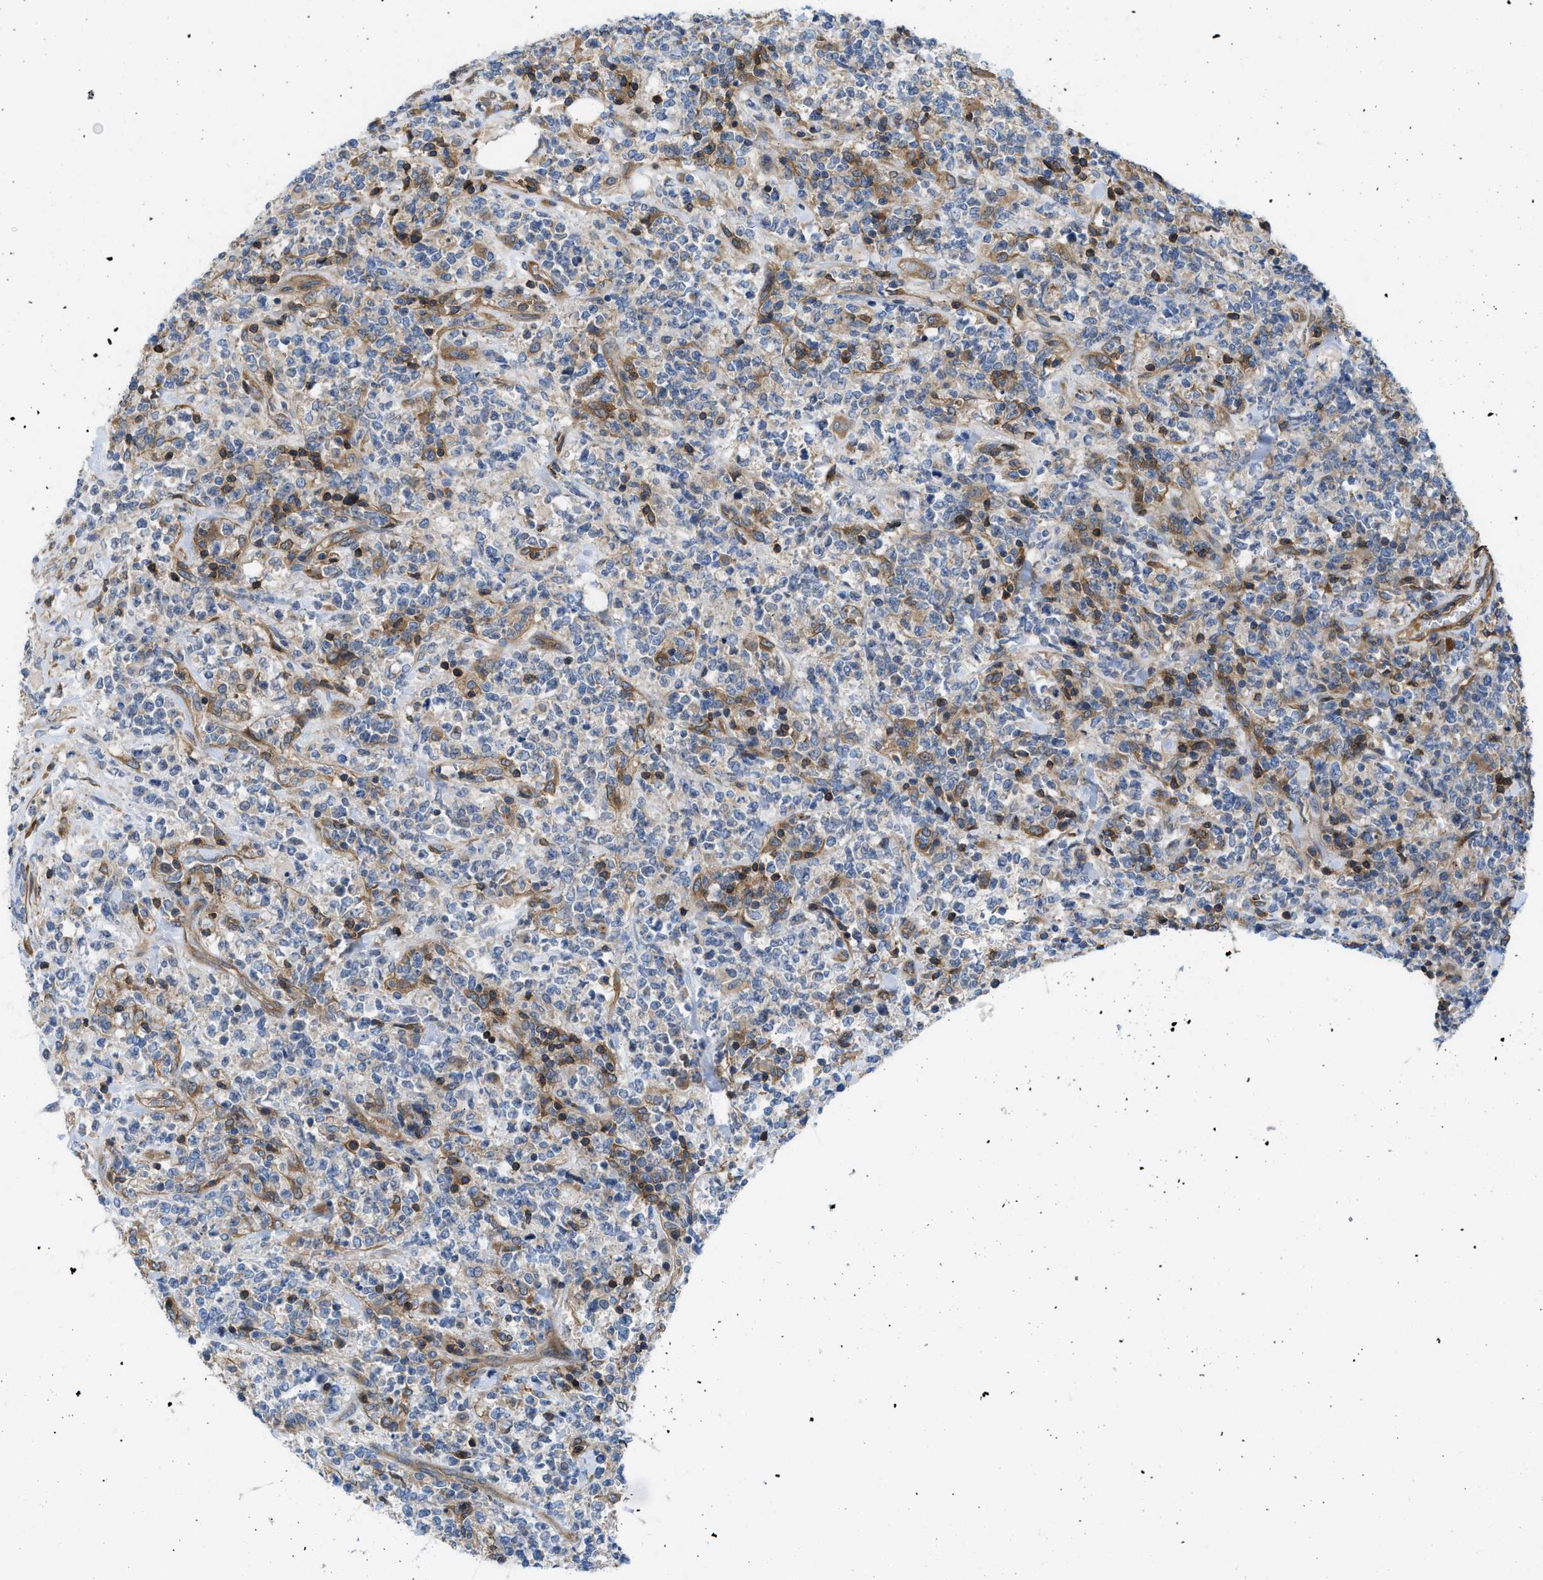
{"staining": {"intensity": "negative", "quantity": "none", "location": "none"}, "tissue": "lymphoma", "cell_type": "Tumor cells", "image_type": "cancer", "snomed": [{"axis": "morphology", "description": "Malignant lymphoma, non-Hodgkin's type, High grade"}, {"axis": "topography", "description": "Soft tissue"}], "caption": "High-grade malignant lymphoma, non-Hodgkin's type was stained to show a protein in brown. There is no significant expression in tumor cells.", "gene": "CHKB", "patient": {"sex": "male", "age": 18}}